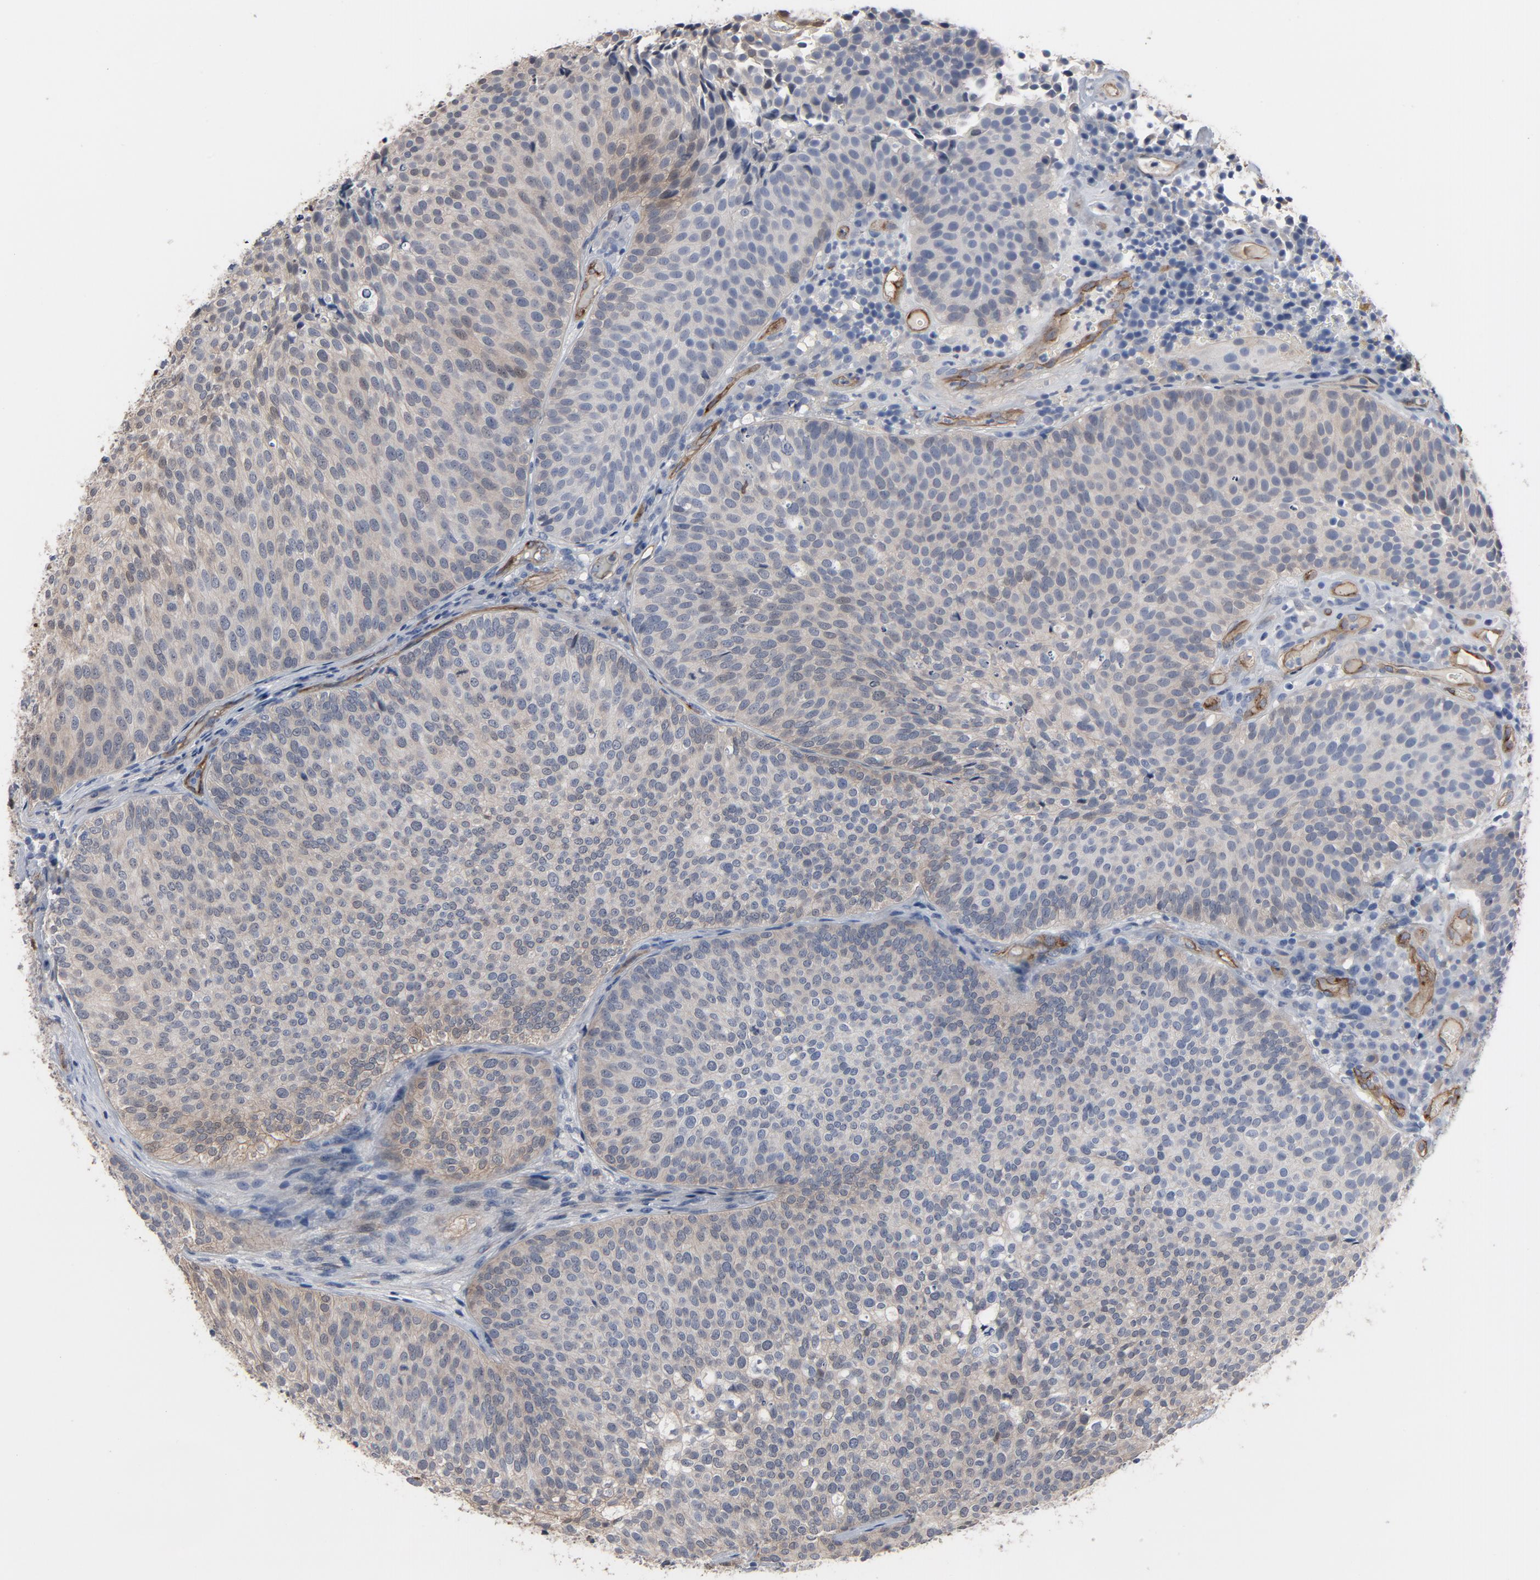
{"staining": {"intensity": "weak", "quantity": ">75%", "location": "cytoplasmic/membranous,nuclear"}, "tissue": "urothelial cancer", "cell_type": "Tumor cells", "image_type": "cancer", "snomed": [{"axis": "morphology", "description": "Urothelial carcinoma, Low grade"}, {"axis": "topography", "description": "Urinary bladder"}], "caption": "Protein analysis of urothelial cancer tissue shows weak cytoplasmic/membranous and nuclear positivity in approximately >75% of tumor cells.", "gene": "KDR", "patient": {"sex": "male", "age": 85}}